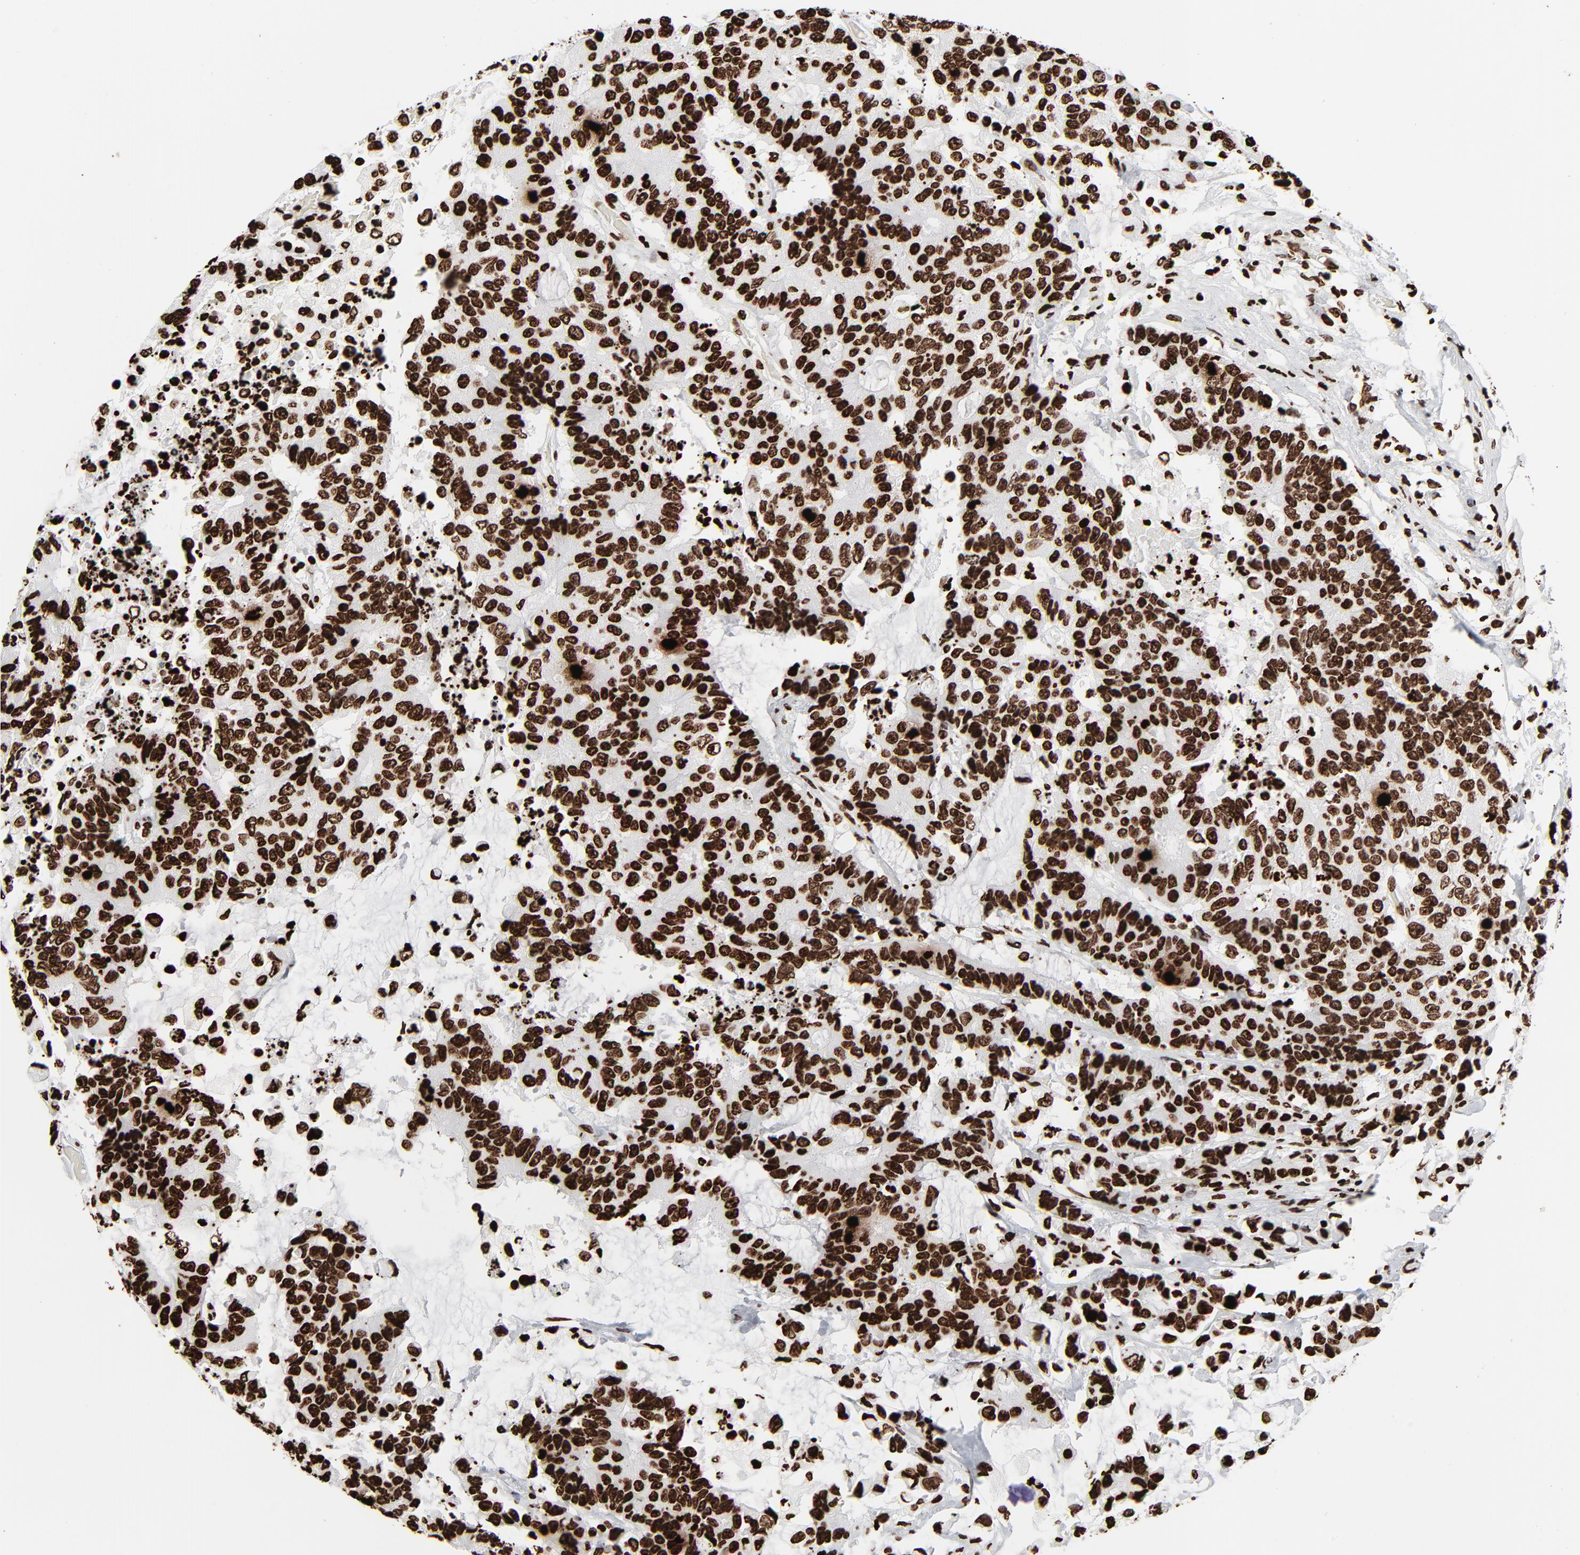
{"staining": {"intensity": "strong", "quantity": ">75%", "location": "nuclear"}, "tissue": "colorectal cancer", "cell_type": "Tumor cells", "image_type": "cancer", "snomed": [{"axis": "morphology", "description": "Adenocarcinoma, NOS"}, {"axis": "topography", "description": "Colon"}], "caption": "A brown stain highlights strong nuclear expression of a protein in colorectal cancer tumor cells. The staining was performed using DAB (3,3'-diaminobenzidine), with brown indicating positive protein expression. Nuclei are stained blue with hematoxylin.", "gene": "H3-4", "patient": {"sex": "female", "age": 86}}